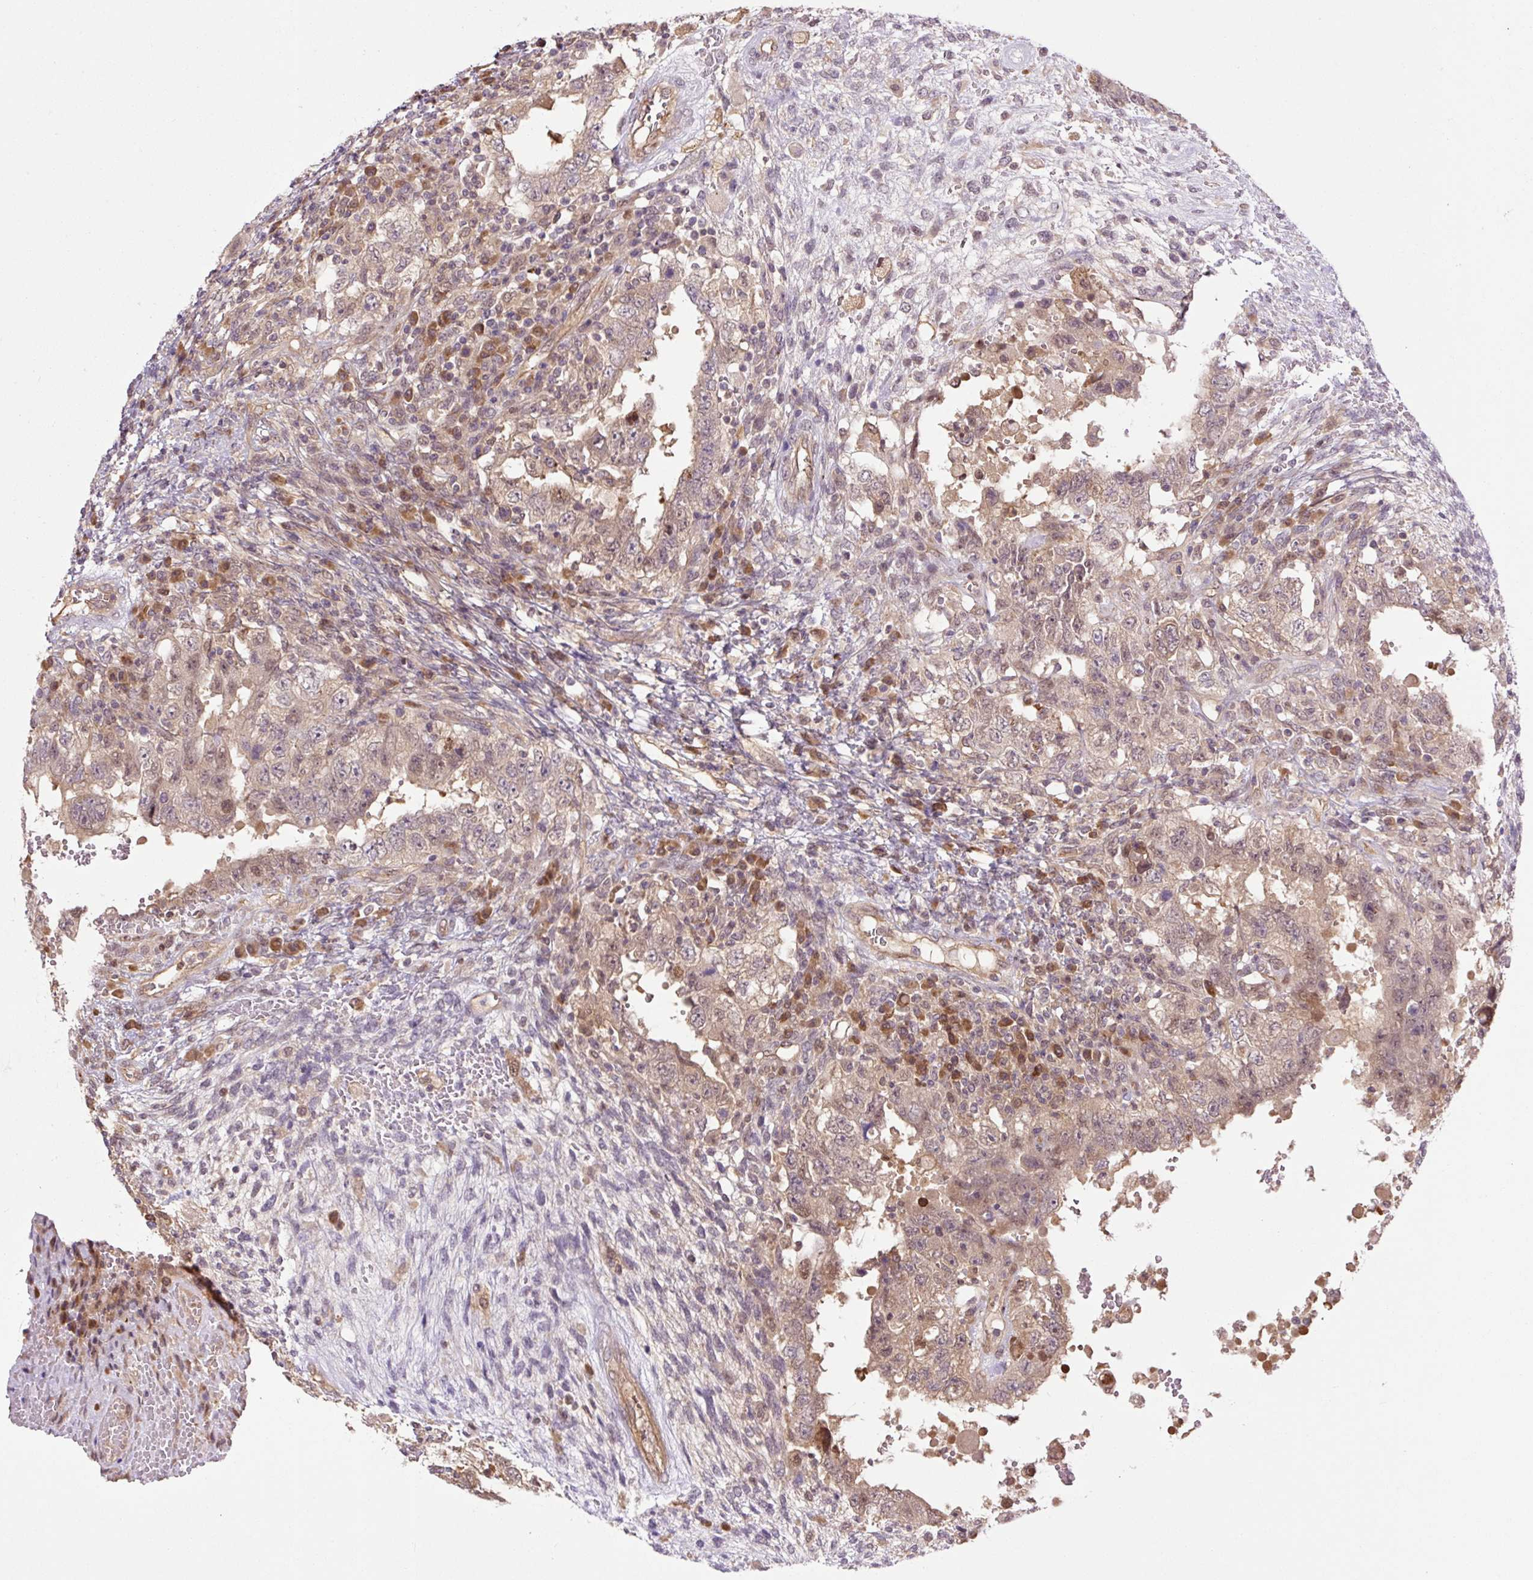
{"staining": {"intensity": "weak", "quantity": ">75%", "location": "cytoplasmic/membranous"}, "tissue": "testis cancer", "cell_type": "Tumor cells", "image_type": "cancer", "snomed": [{"axis": "morphology", "description": "Carcinoma, Embryonal, NOS"}, {"axis": "topography", "description": "Testis"}], "caption": "Immunohistochemical staining of human testis cancer (embryonal carcinoma) exhibits weak cytoplasmic/membranous protein staining in approximately >75% of tumor cells. The protein is stained brown, and the nuclei are stained in blue (DAB (3,3'-diaminobenzidine) IHC with brightfield microscopy, high magnification).", "gene": "TPT1", "patient": {"sex": "male", "age": 26}}